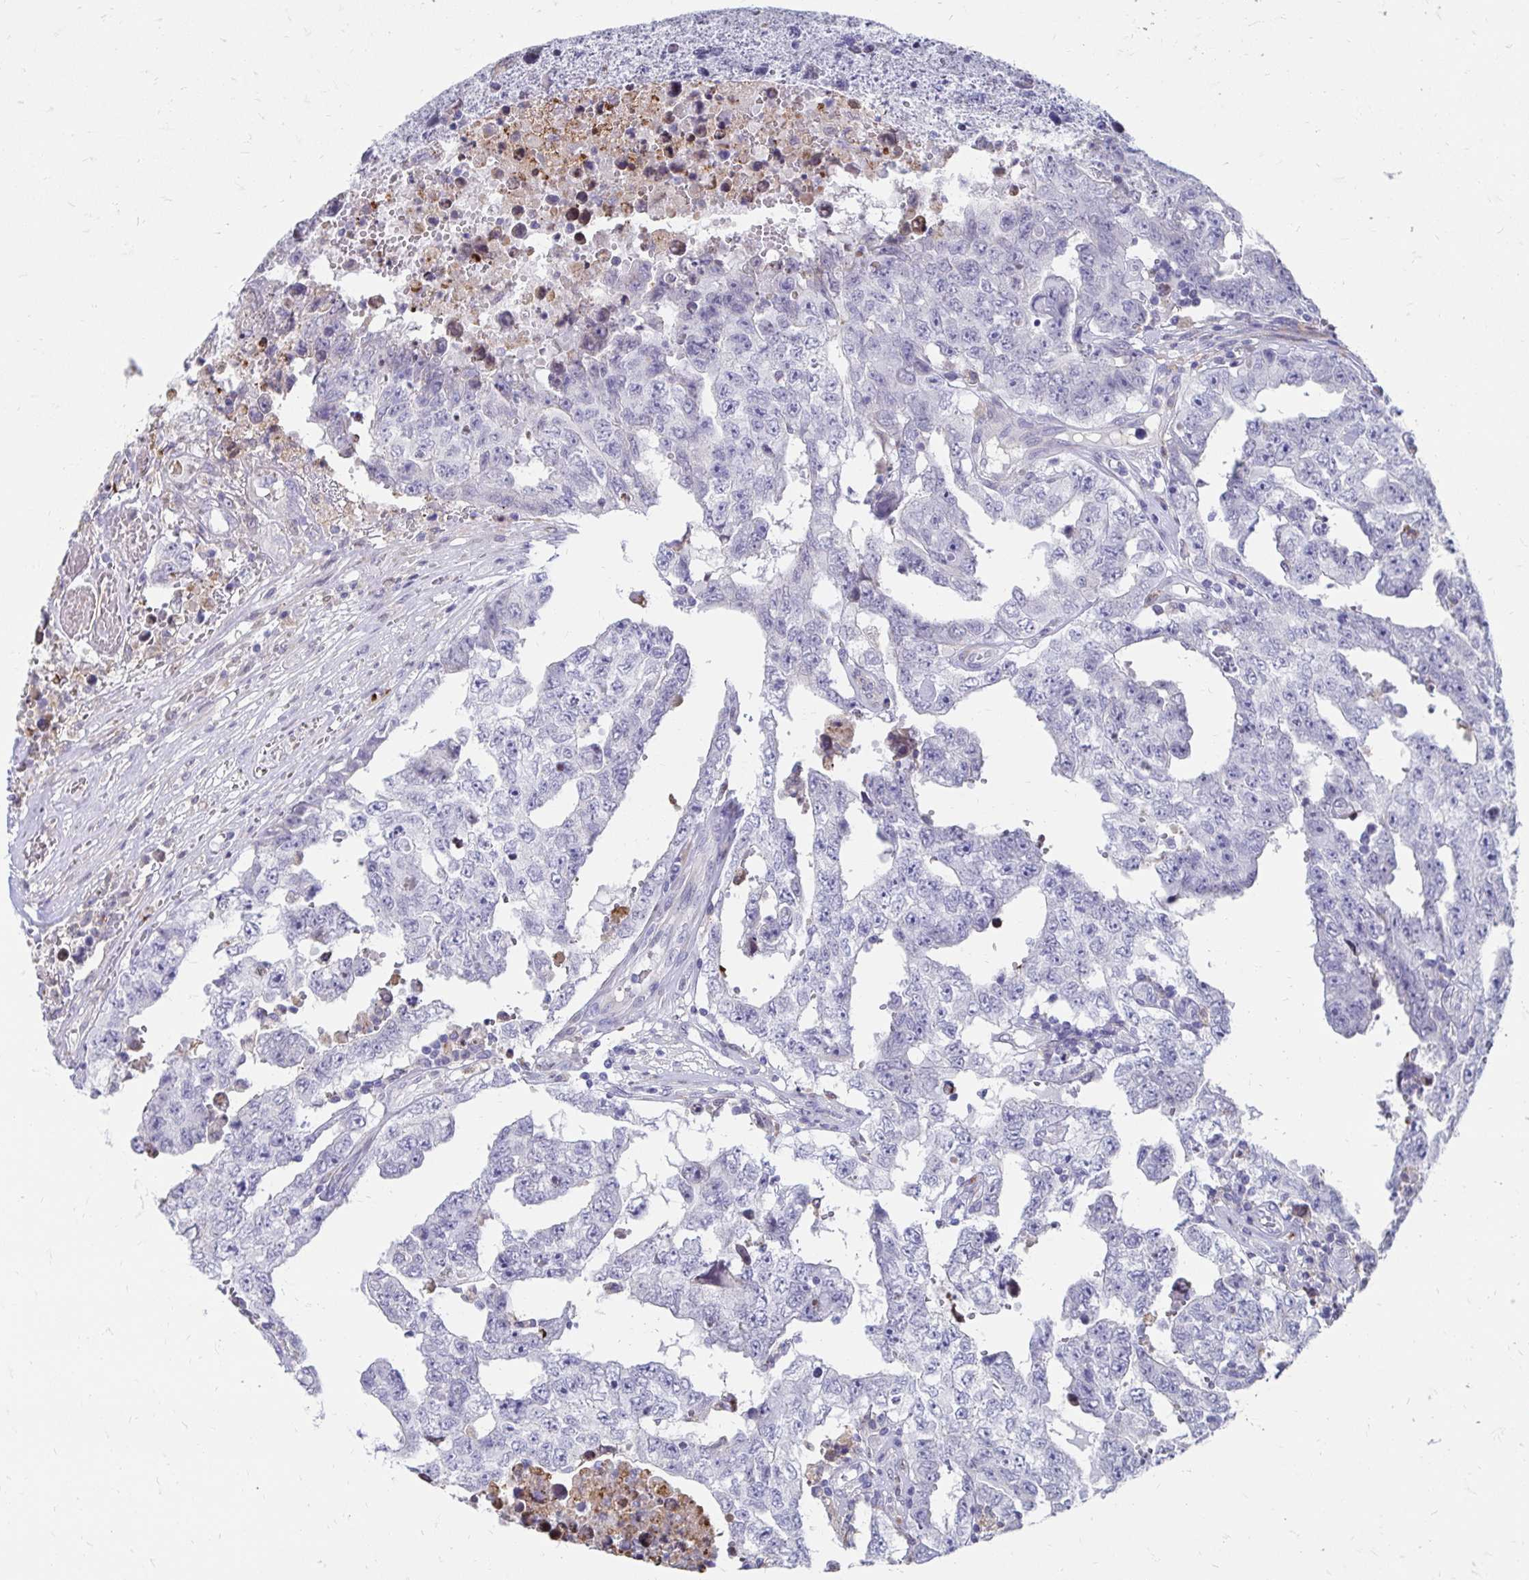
{"staining": {"intensity": "negative", "quantity": "none", "location": "none"}, "tissue": "testis cancer", "cell_type": "Tumor cells", "image_type": "cancer", "snomed": [{"axis": "morphology", "description": "Normal tissue, NOS"}, {"axis": "morphology", "description": "Carcinoma, Embryonal, NOS"}, {"axis": "topography", "description": "Testis"}, {"axis": "topography", "description": "Epididymis"}], "caption": "Immunohistochemistry (IHC) histopathology image of neoplastic tissue: human testis cancer stained with DAB displays no significant protein positivity in tumor cells. (DAB immunohistochemistry visualized using brightfield microscopy, high magnification).", "gene": "CDKL1", "patient": {"sex": "male", "age": 25}}